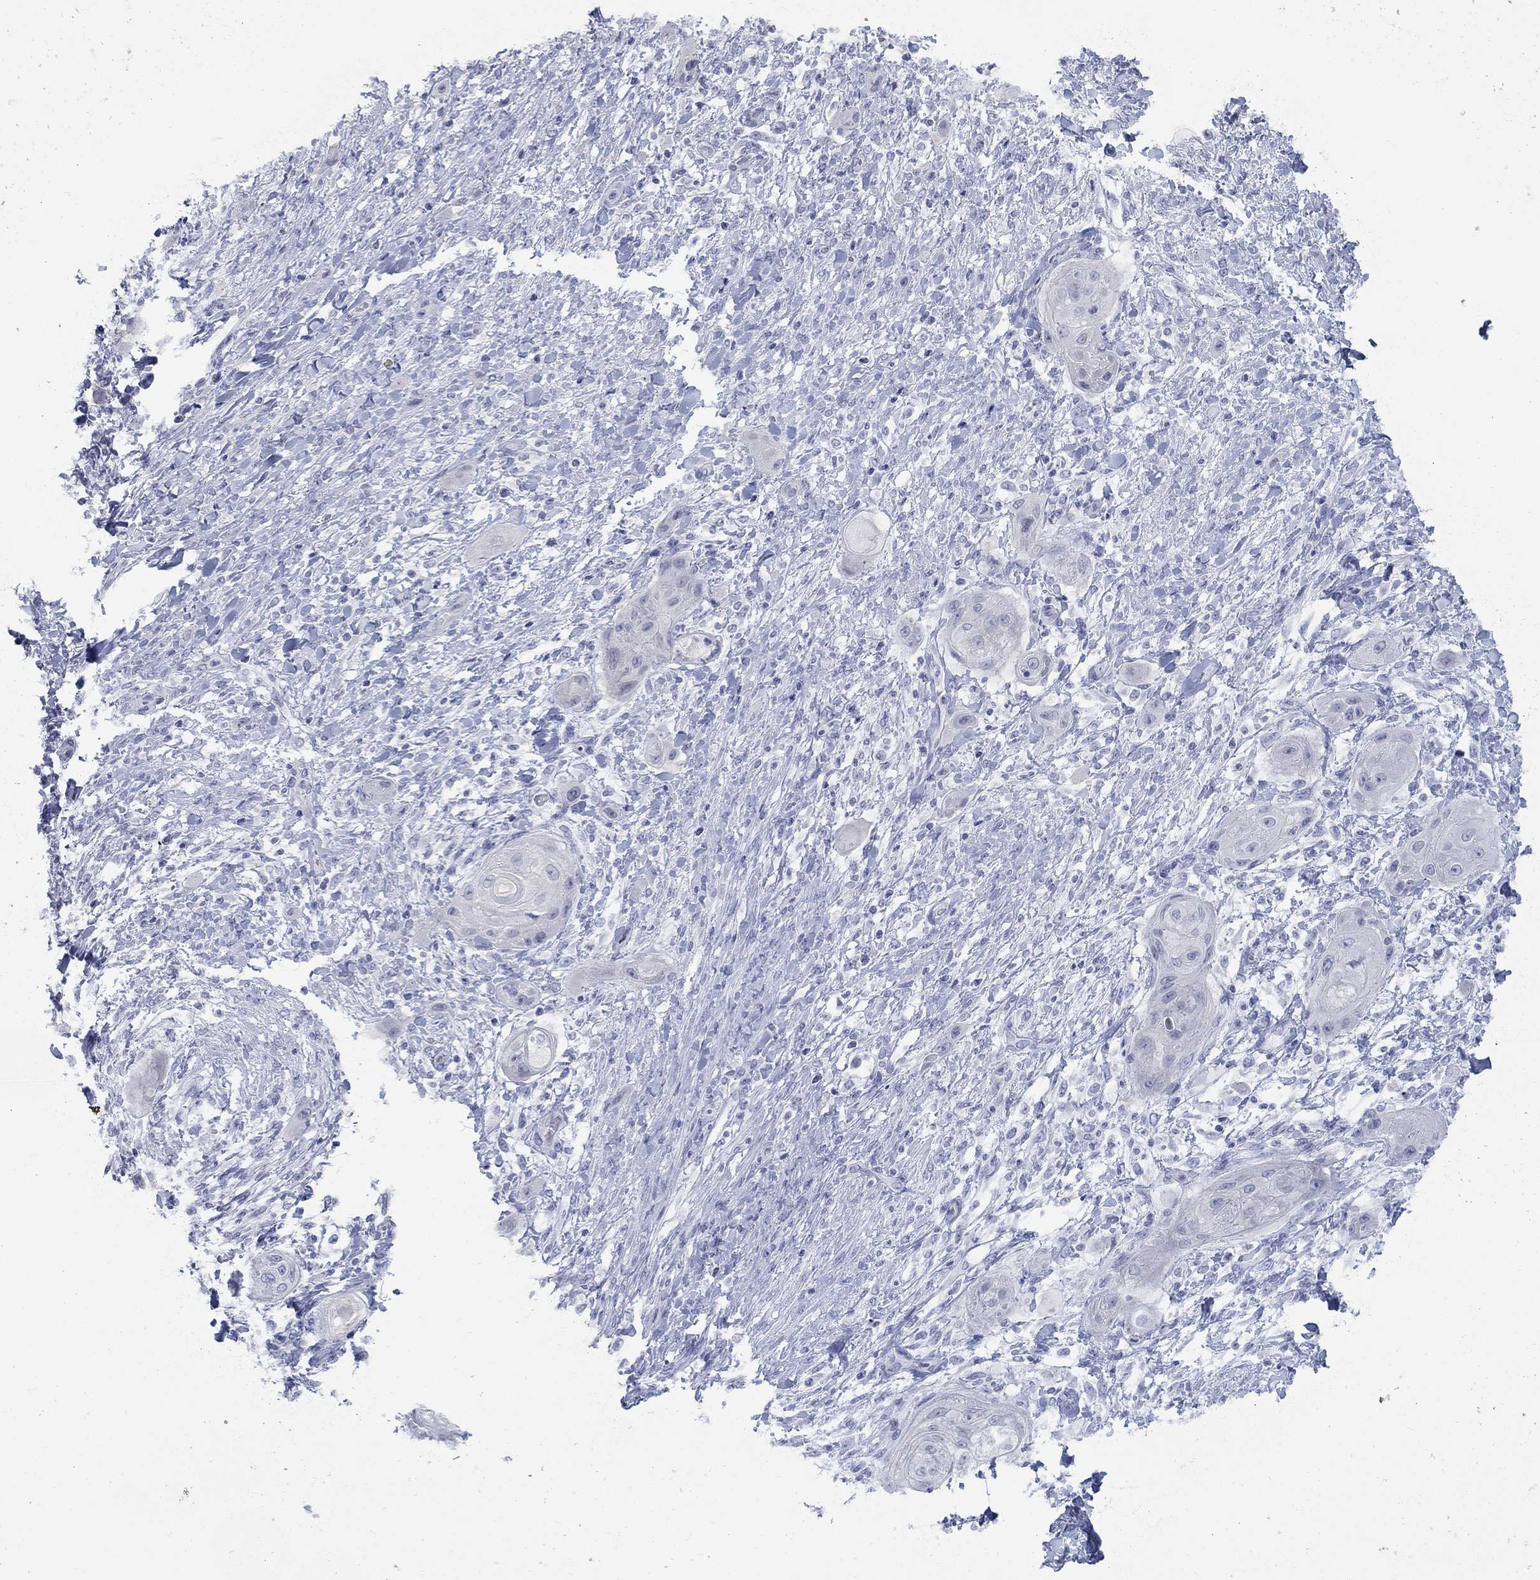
{"staining": {"intensity": "negative", "quantity": "none", "location": "none"}, "tissue": "skin cancer", "cell_type": "Tumor cells", "image_type": "cancer", "snomed": [{"axis": "morphology", "description": "Squamous cell carcinoma, NOS"}, {"axis": "topography", "description": "Skin"}], "caption": "An immunohistochemistry (IHC) photomicrograph of skin cancer (squamous cell carcinoma) is shown. There is no staining in tumor cells of skin cancer (squamous cell carcinoma).", "gene": "ATP6V1G2", "patient": {"sex": "male", "age": 62}}